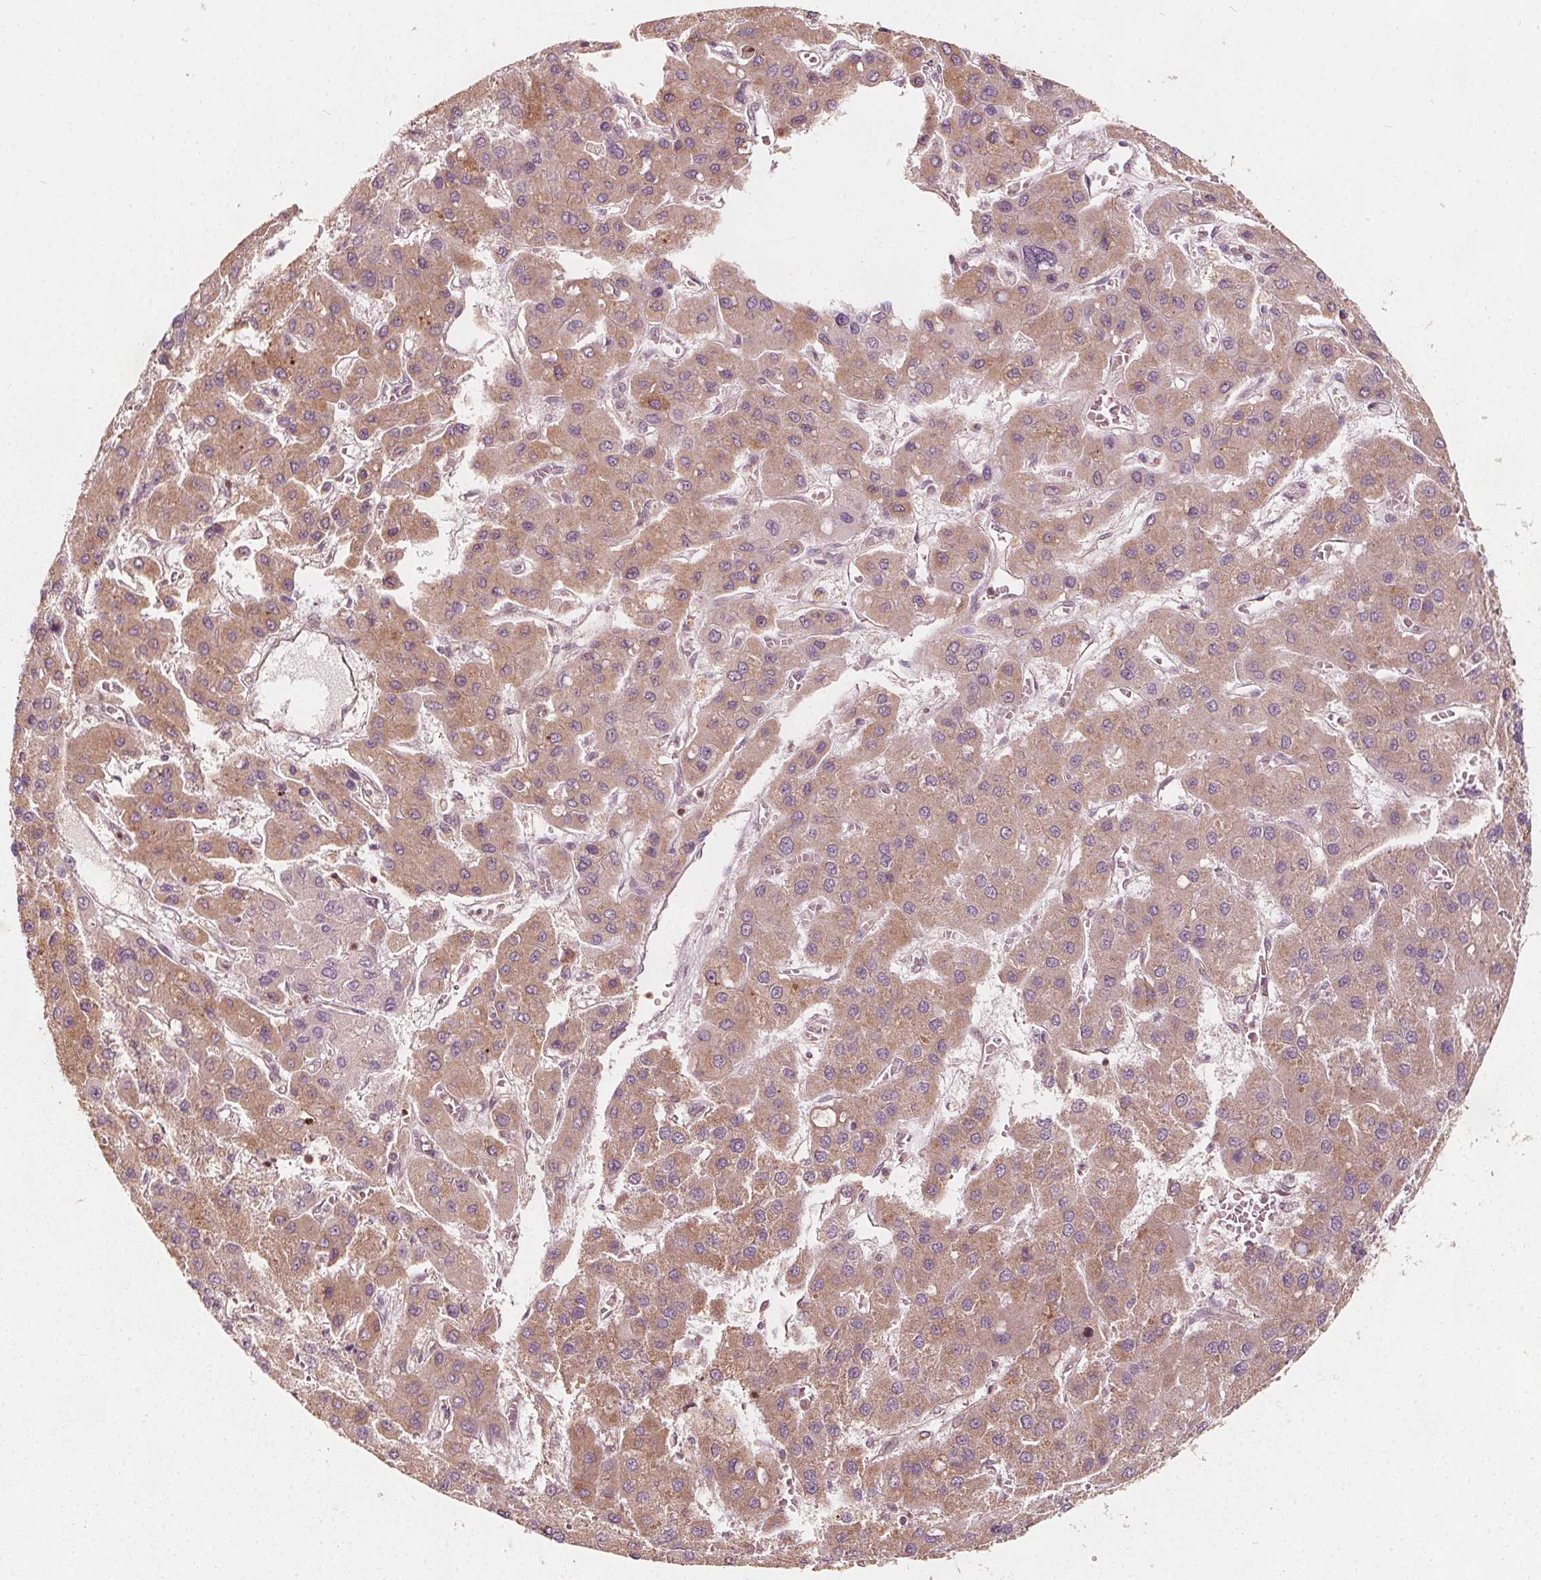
{"staining": {"intensity": "weak", "quantity": ">75%", "location": "cytoplasmic/membranous"}, "tissue": "liver cancer", "cell_type": "Tumor cells", "image_type": "cancer", "snomed": [{"axis": "morphology", "description": "Carcinoma, Hepatocellular, NOS"}, {"axis": "topography", "description": "Liver"}], "caption": "Tumor cells reveal low levels of weak cytoplasmic/membranous positivity in approximately >75% of cells in human liver cancer (hepatocellular carcinoma).", "gene": "AIP", "patient": {"sex": "female", "age": 41}}